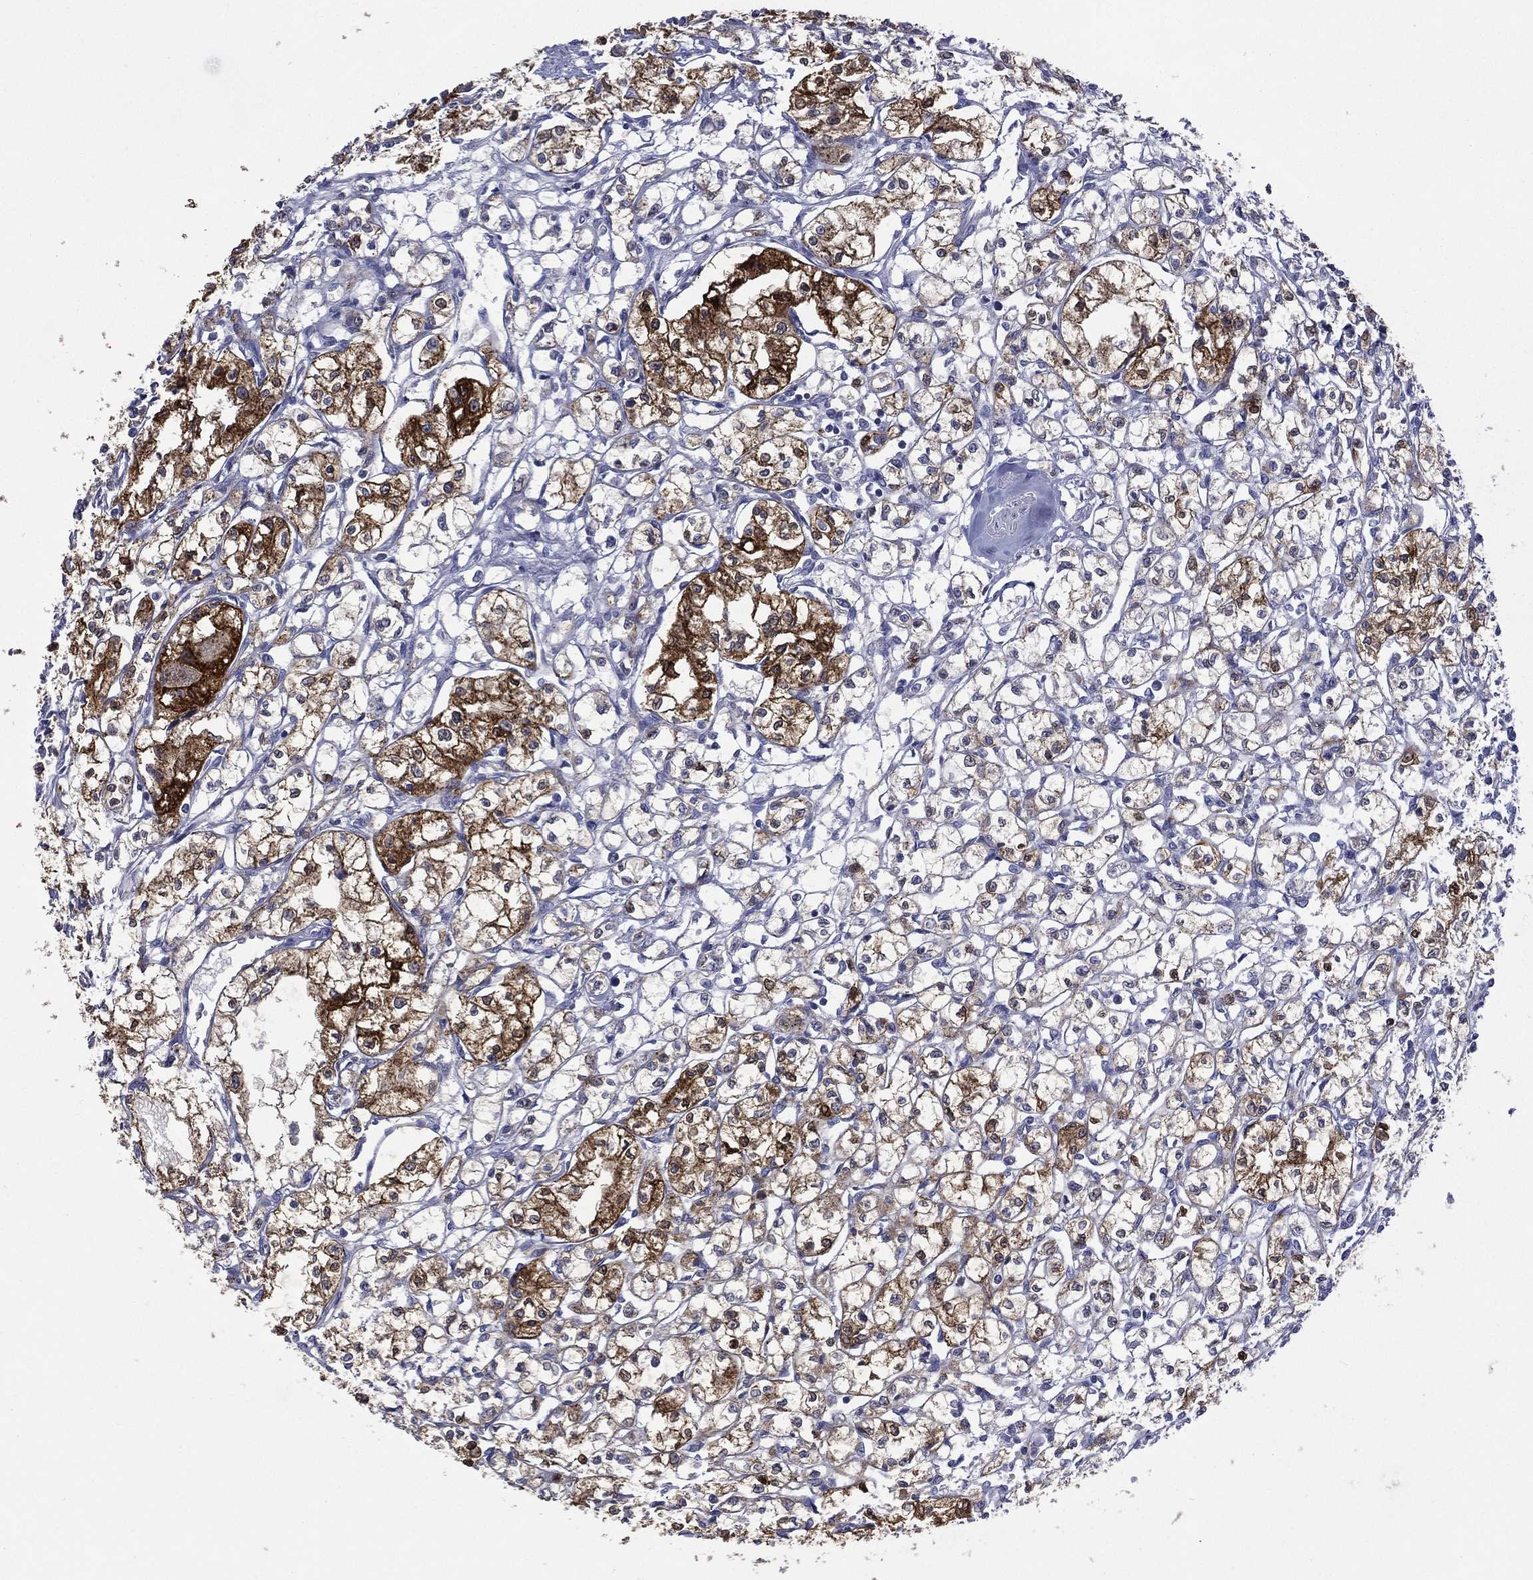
{"staining": {"intensity": "strong", "quantity": "25%-75%", "location": "cytoplasmic/membranous"}, "tissue": "renal cancer", "cell_type": "Tumor cells", "image_type": "cancer", "snomed": [{"axis": "morphology", "description": "Adenocarcinoma, NOS"}, {"axis": "topography", "description": "Kidney"}], "caption": "Approximately 25%-75% of tumor cells in renal cancer (adenocarcinoma) show strong cytoplasmic/membranous protein positivity as visualized by brown immunohistochemical staining.", "gene": "CES2", "patient": {"sex": "male", "age": 56}}